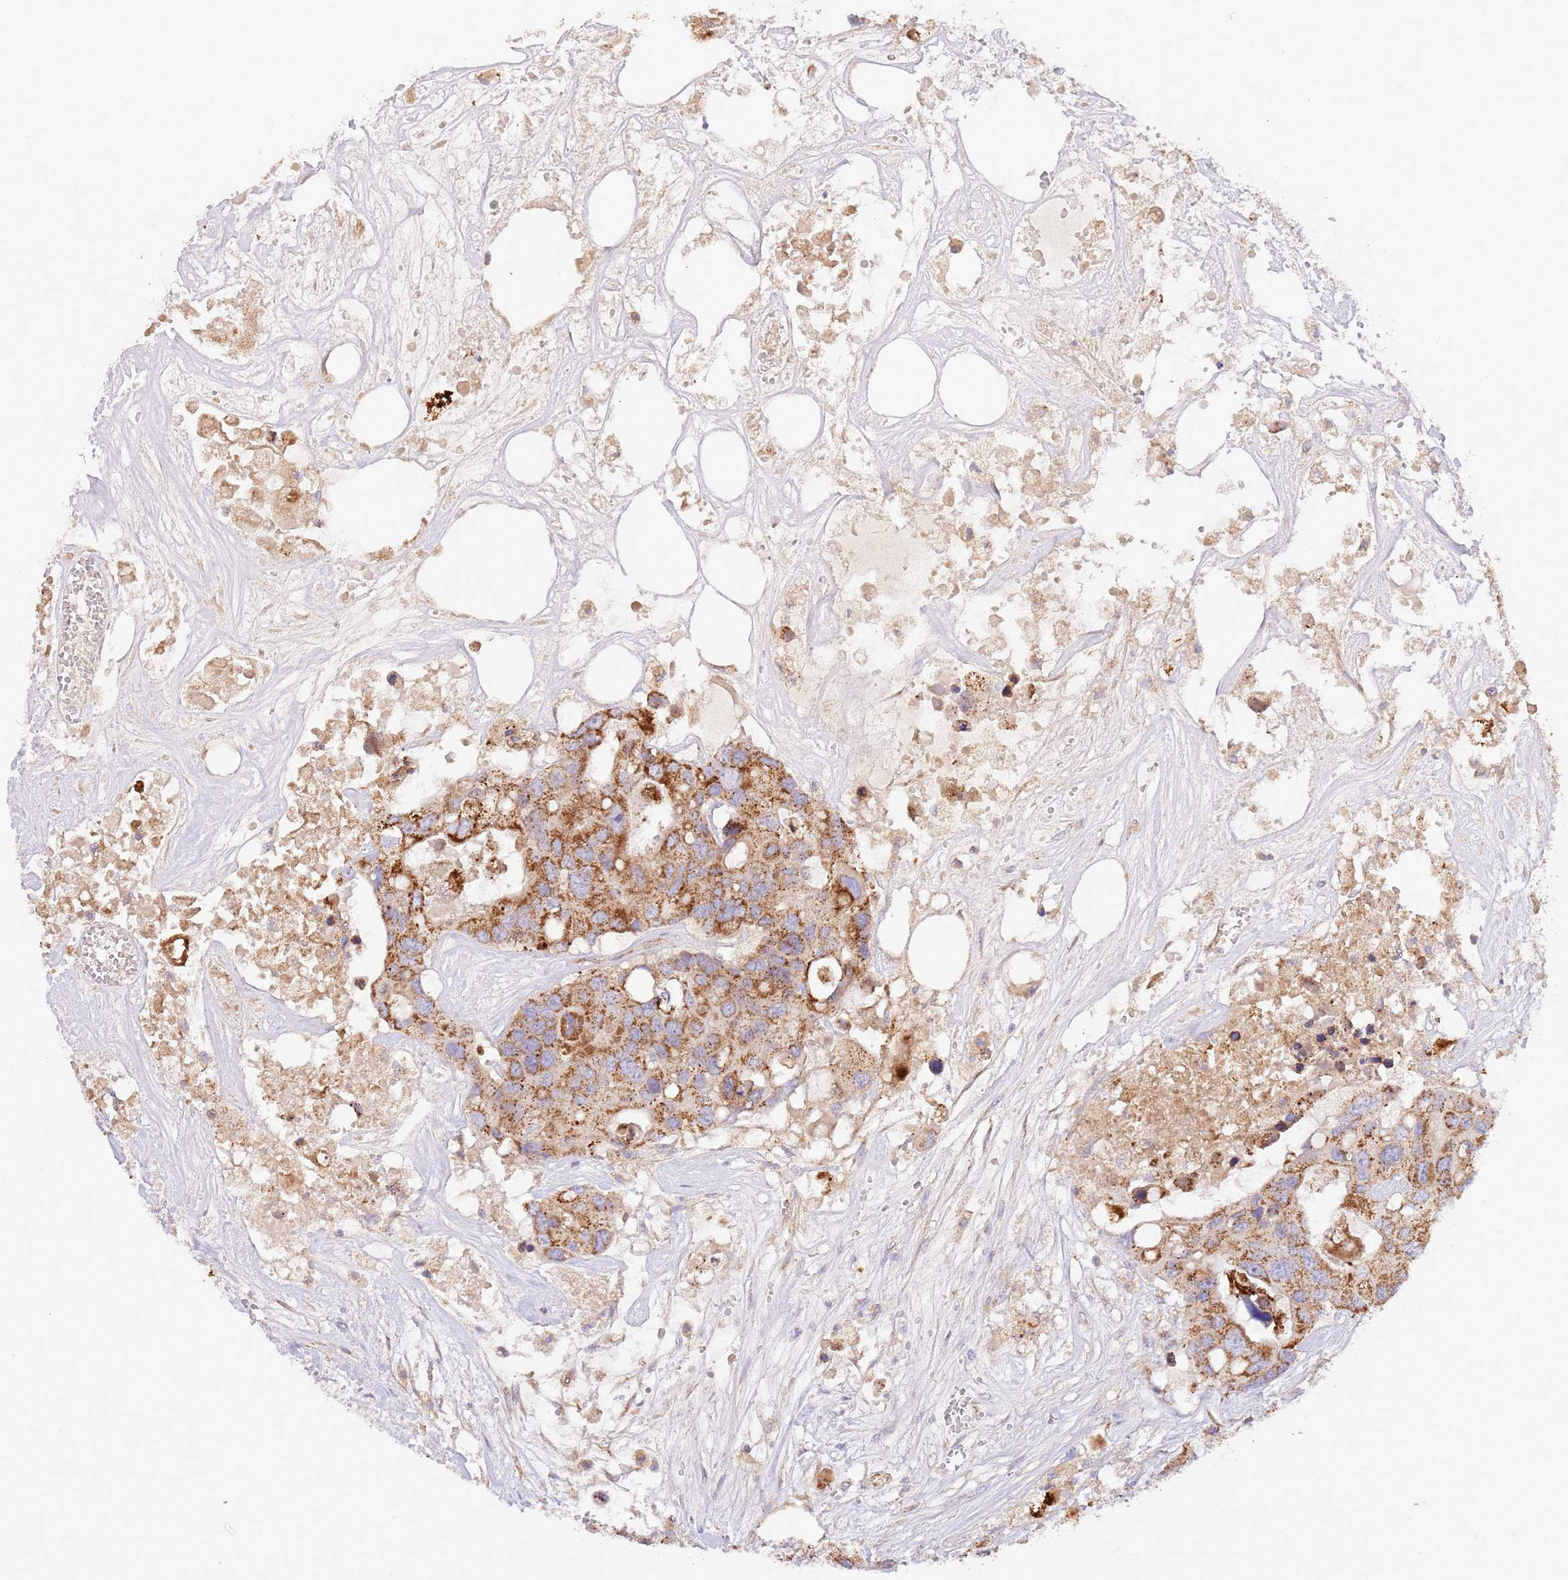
{"staining": {"intensity": "strong", "quantity": ">75%", "location": "cytoplasmic/membranous"}, "tissue": "colorectal cancer", "cell_type": "Tumor cells", "image_type": "cancer", "snomed": [{"axis": "morphology", "description": "Adenocarcinoma, NOS"}, {"axis": "topography", "description": "Colon"}], "caption": "Human colorectal cancer stained for a protein (brown) displays strong cytoplasmic/membranous positive expression in approximately >75% of tumor cells.", "gene": "DNAJA3", "patient": {"sex": "male", "age": 77}}